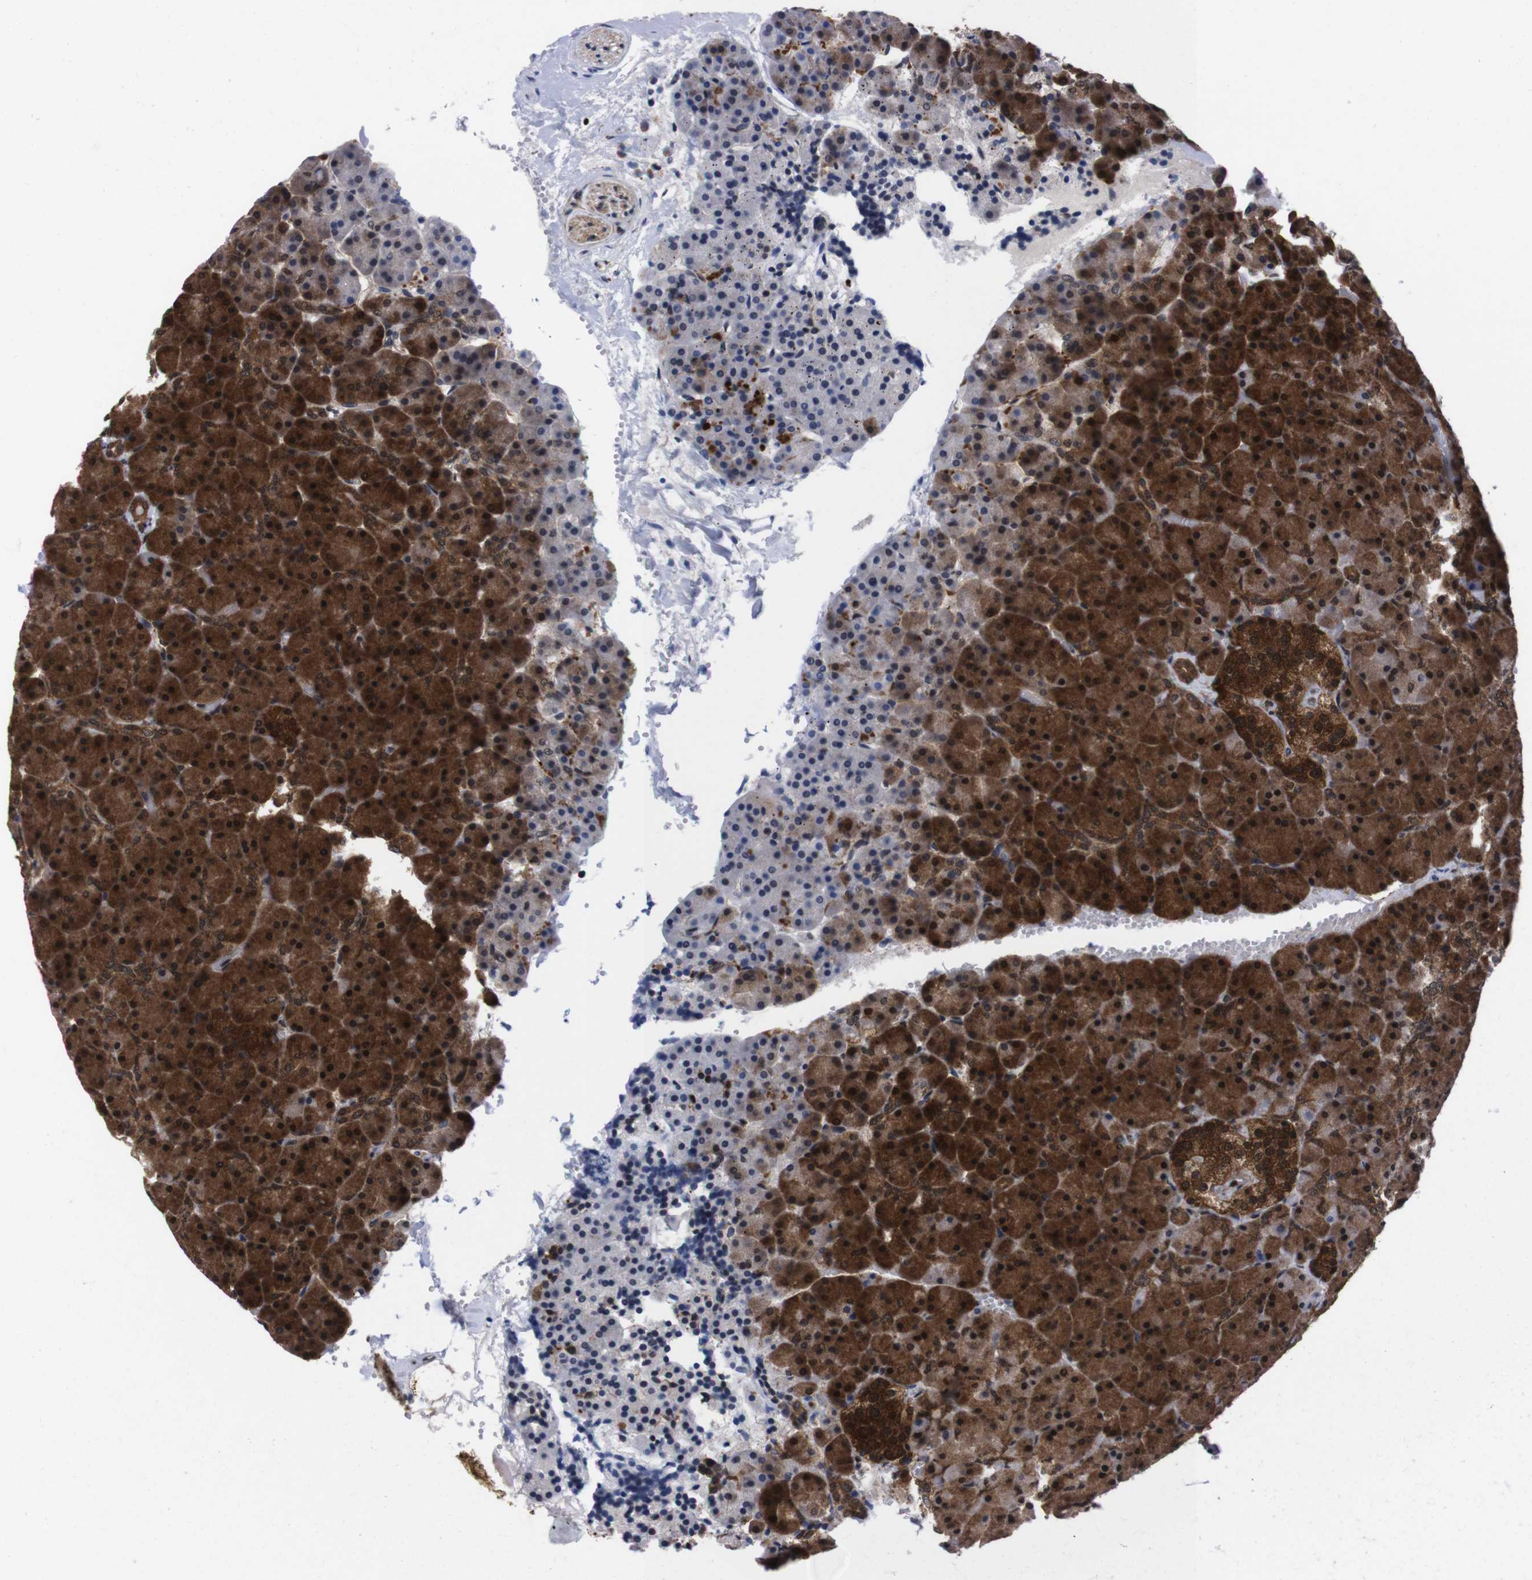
{"staining": {"intensity": "strong", "quantity": ">75%", "location": "cytoplasmic/membranous,nuclear"}, "tissue": "pancreas", "cell_type": "Exocrine glandular cells", "image_type": "normal", "snomed": [{"axis": "morphology", "description": "Normal tissue, NOS"}, {"axis": "topography", "description": "Pancreas"}], "caption": "Immunohistochemistry (DAB) staining of unremarkable human pancreas reveals strong cytoplasmic/membranous,nuclear protein staining in about >75% of exocrine glandular cells.", "gene": "UBQLN2", "patient": {"sex": "female", "age": 35}}